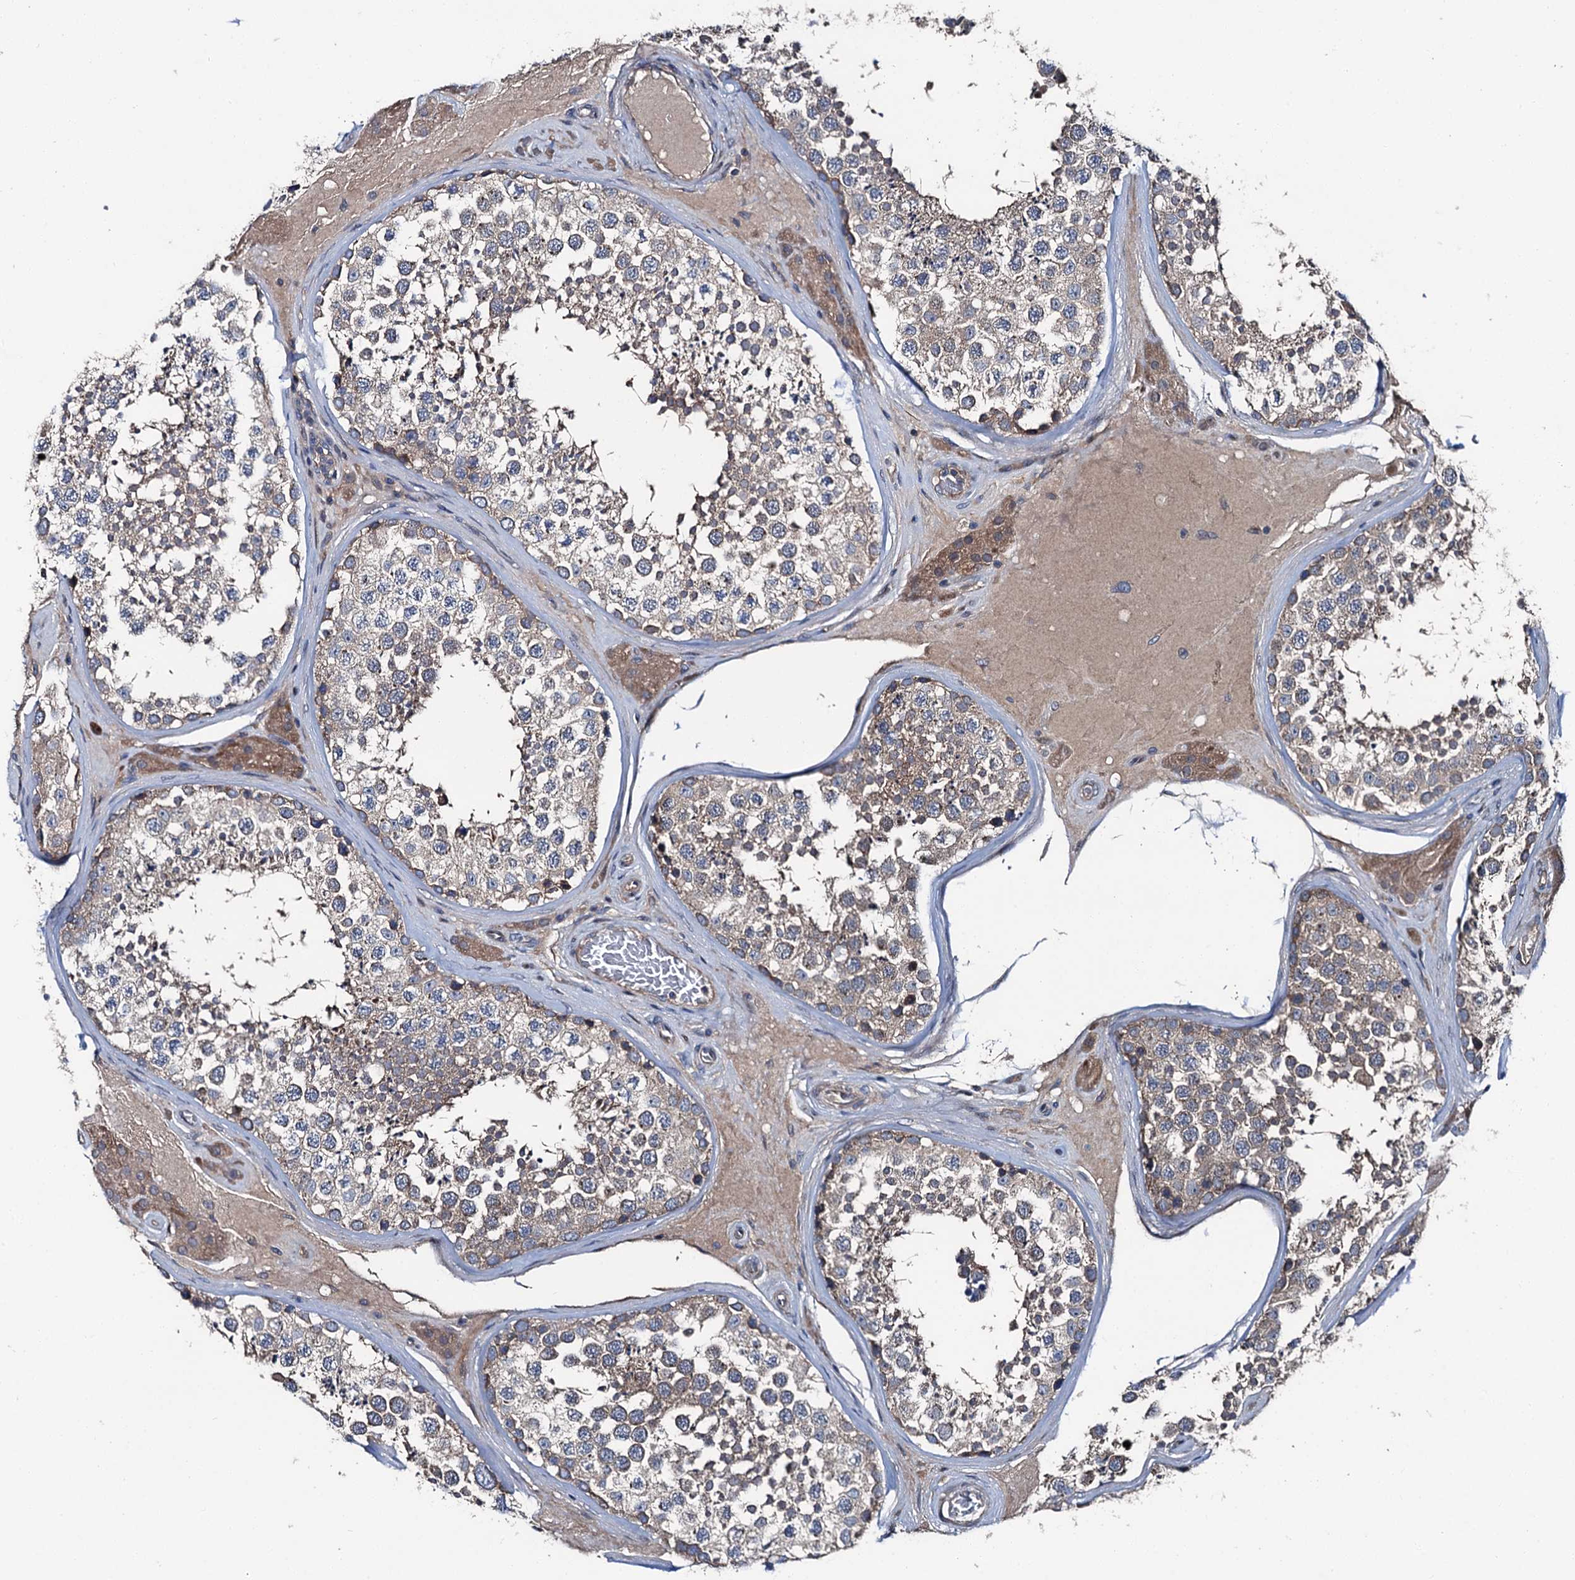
{"staining": {"intensity": "weak", "quantity": "25%-75%", "location": "cytoplasmic/membranous"}, "tissue": "testis", "cell_type": "Cells in seminiferous ducts", "image_type": "normal", "snomed": [{"axis": "morphology", "description": "Normal tissue, NOS"}, {"axis": "topography", "description": "Testis"}], "caption": "Protein staining of unremarkable testis demonstrates weak cytoplasmic/membranous positivity in about 25%-75% of cells in seminiferous ducts.", "gene": "SLC22A25", "patient": {"sex": "male", "age": 46}}